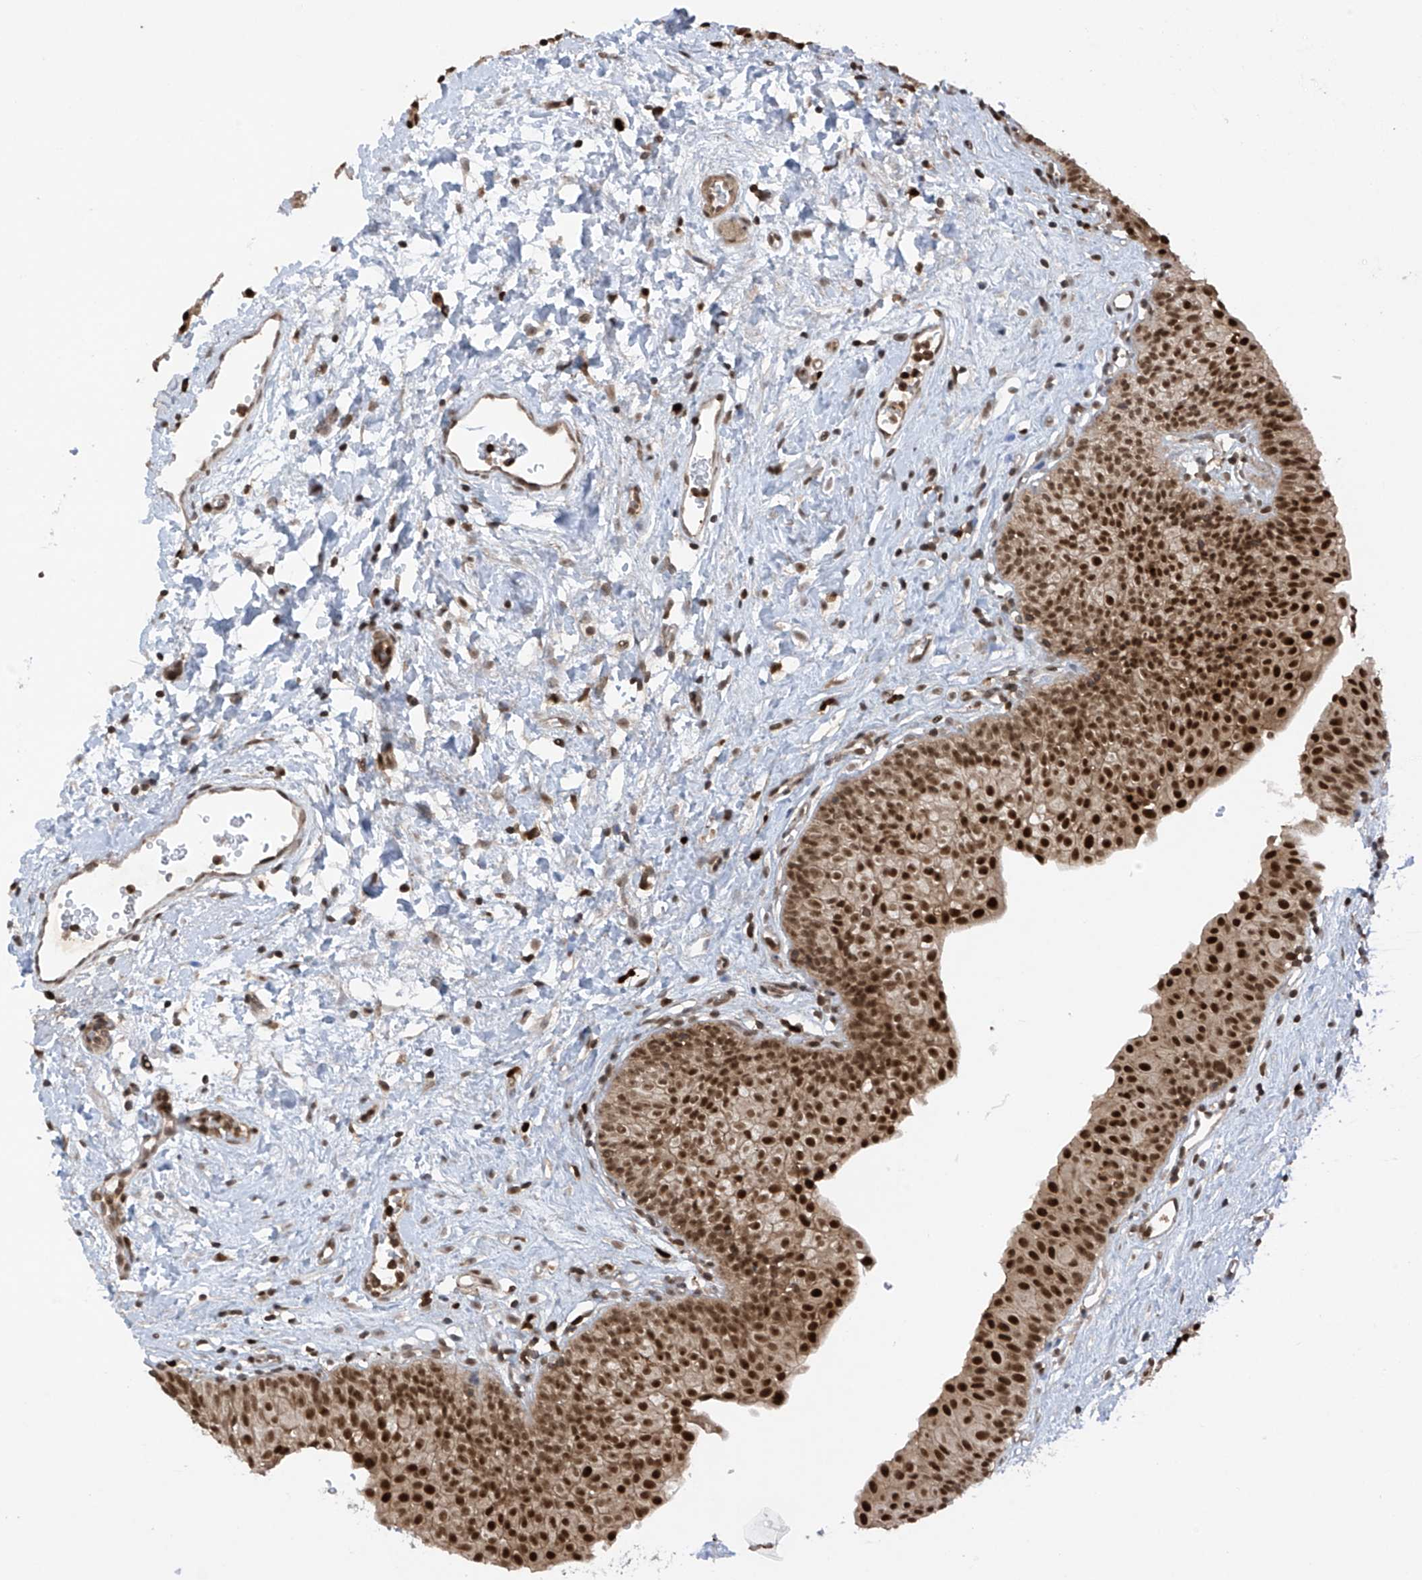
{"staining": {"intensity": "strong", "quantity": ">75%", "location": "nuclear"}, "tissue": "urinary bladder", "cell_type": "Urothelial cells", "image_type": "normal", "snomed": [{"axis": "morphology", "description": "Normal tissue, NOS"}, {"axis": "topography", "description": "Urinary bladder"}], "caption": "An image showing strong nuclear staining in approximately >75% of urothelial cells in benign urinary bladder, as visualized by brown immunohistochemical staining.", "gene": "REPIN1", "patient": {"sex": "male", "age": 51}}